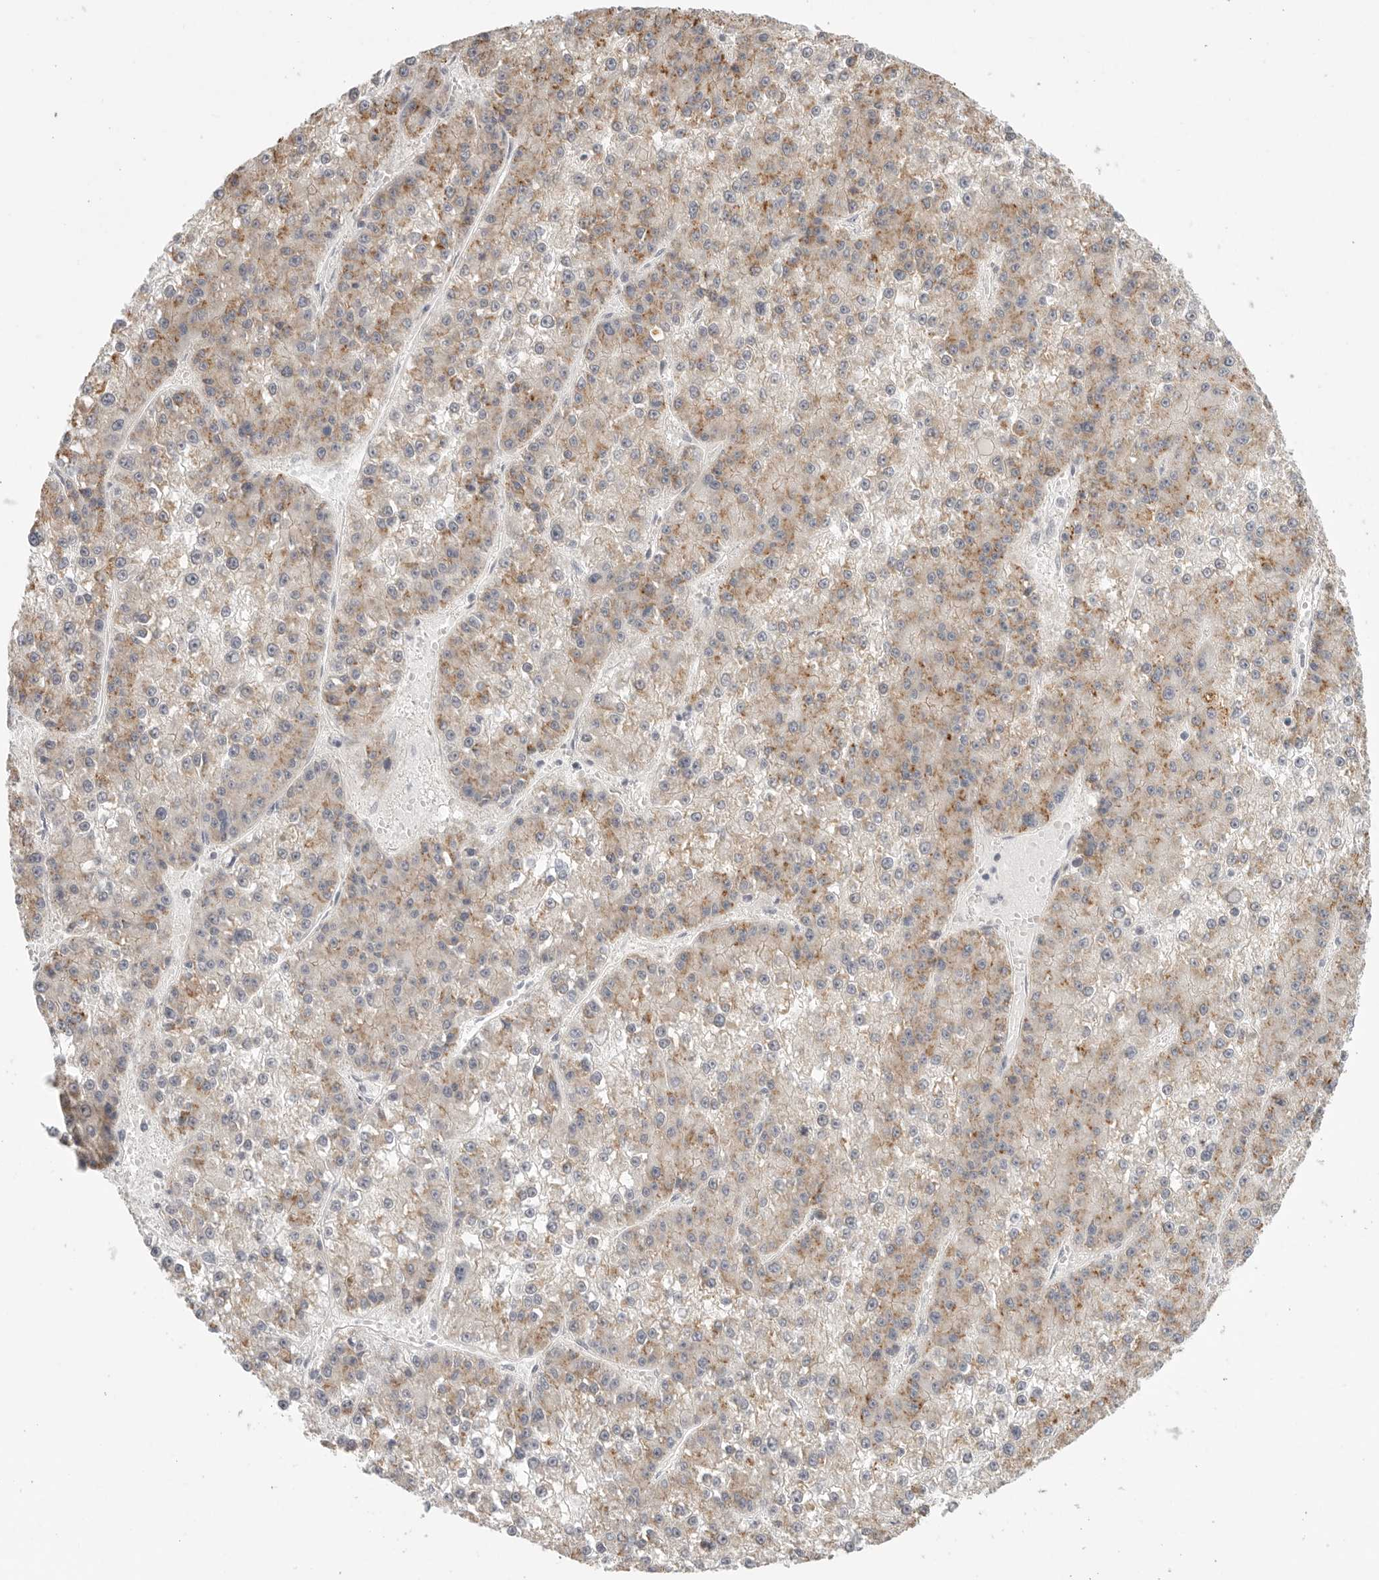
{"staining": {"intensity": "moderate", "quantity": ">75%", "location": "cytoplasmic/membranous"}, "tissue": "liver cancer", "cell_type": "Tumor cells", "image_type": "cancer", "snomed": [{"axis": "morphology", "description": "Carcinoma, Hepatocellular, NOS"}, {"axis": "topography", "description": "Liver"}], "caption": "The immunohistochemical stain shows moderate cytoplasmic/membranous positivity in tumor cells of liver hepatocellular carcinoma tissue.", "gene": "STAB2", "patient": {"sex": "female", "age": 73}}